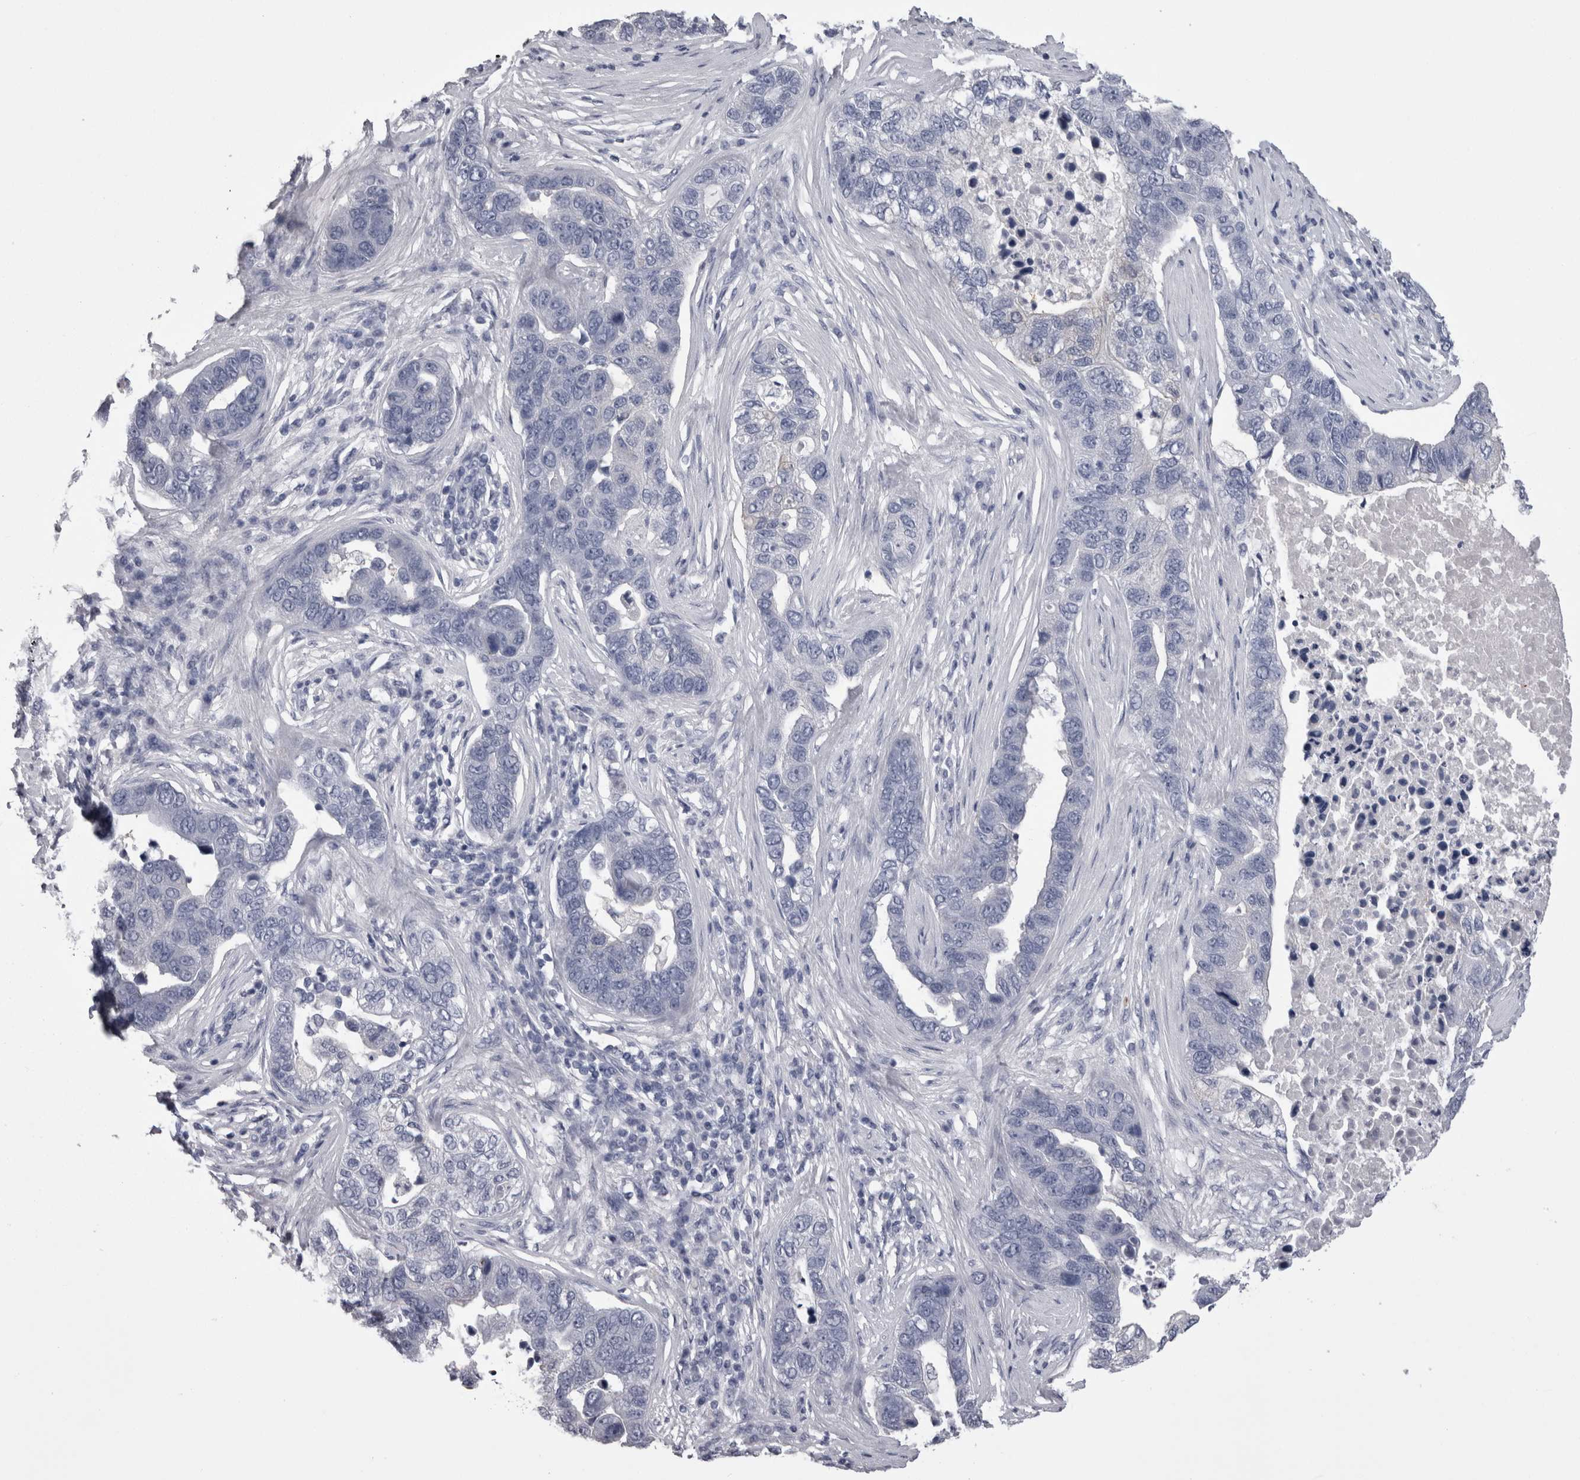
{"staining": {"intensity": "negative", "quantity": "none", "location": "none"}, "tissue": "pancreatic cancer", "cell_type": "Tumor cells", "image_type": "cancer", "snomed": [{"axis": "morphology", "description": "Adenocarcinoma, NOS"}, {"axis": "topography", "description": "Pancreas"}], "caption": "Immunohistochemistry (IHC) of pancreatic cancer (adenocarcinoma) reveals no expression in tumor cells.", "gene": "AFMID", "patient": {"sex": "female", "age": 61}}